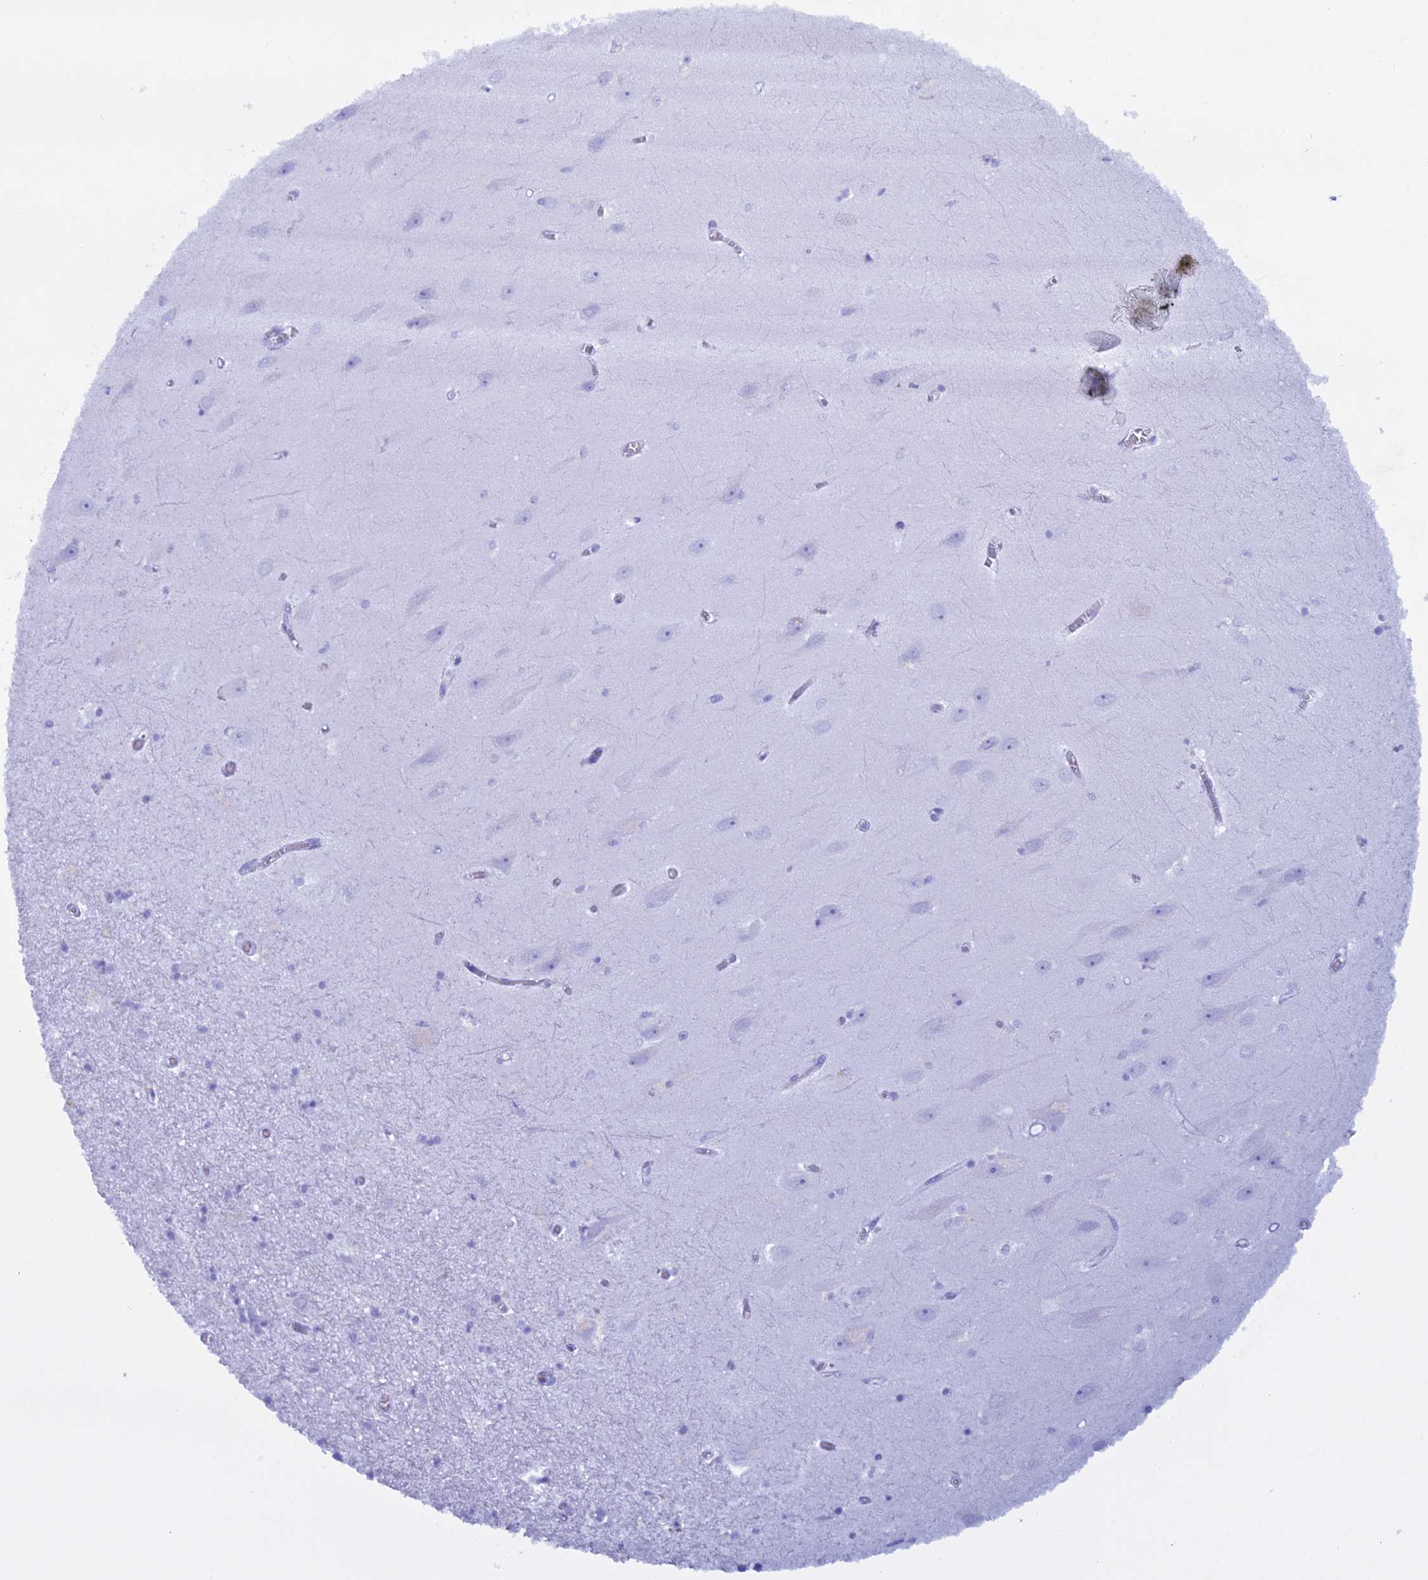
{"staining": {"intensity": "negative", "quantity": "none", "location": "none"}, "tissue": "hippocampus", "cell_type": "Glial cells", "image_type": "normal", "snomed": [{"axis": "morphology", "description": "Normal tissue, NOS"}, {"axis": "topography", "description": "Hippocampus"}], "caption": "DAB immunohistochemical staining of benign hippocampus exhibits no significant expression in glial cells.", "gene": "KCTD21", "patient": {"sex": "female", "age": 64}}